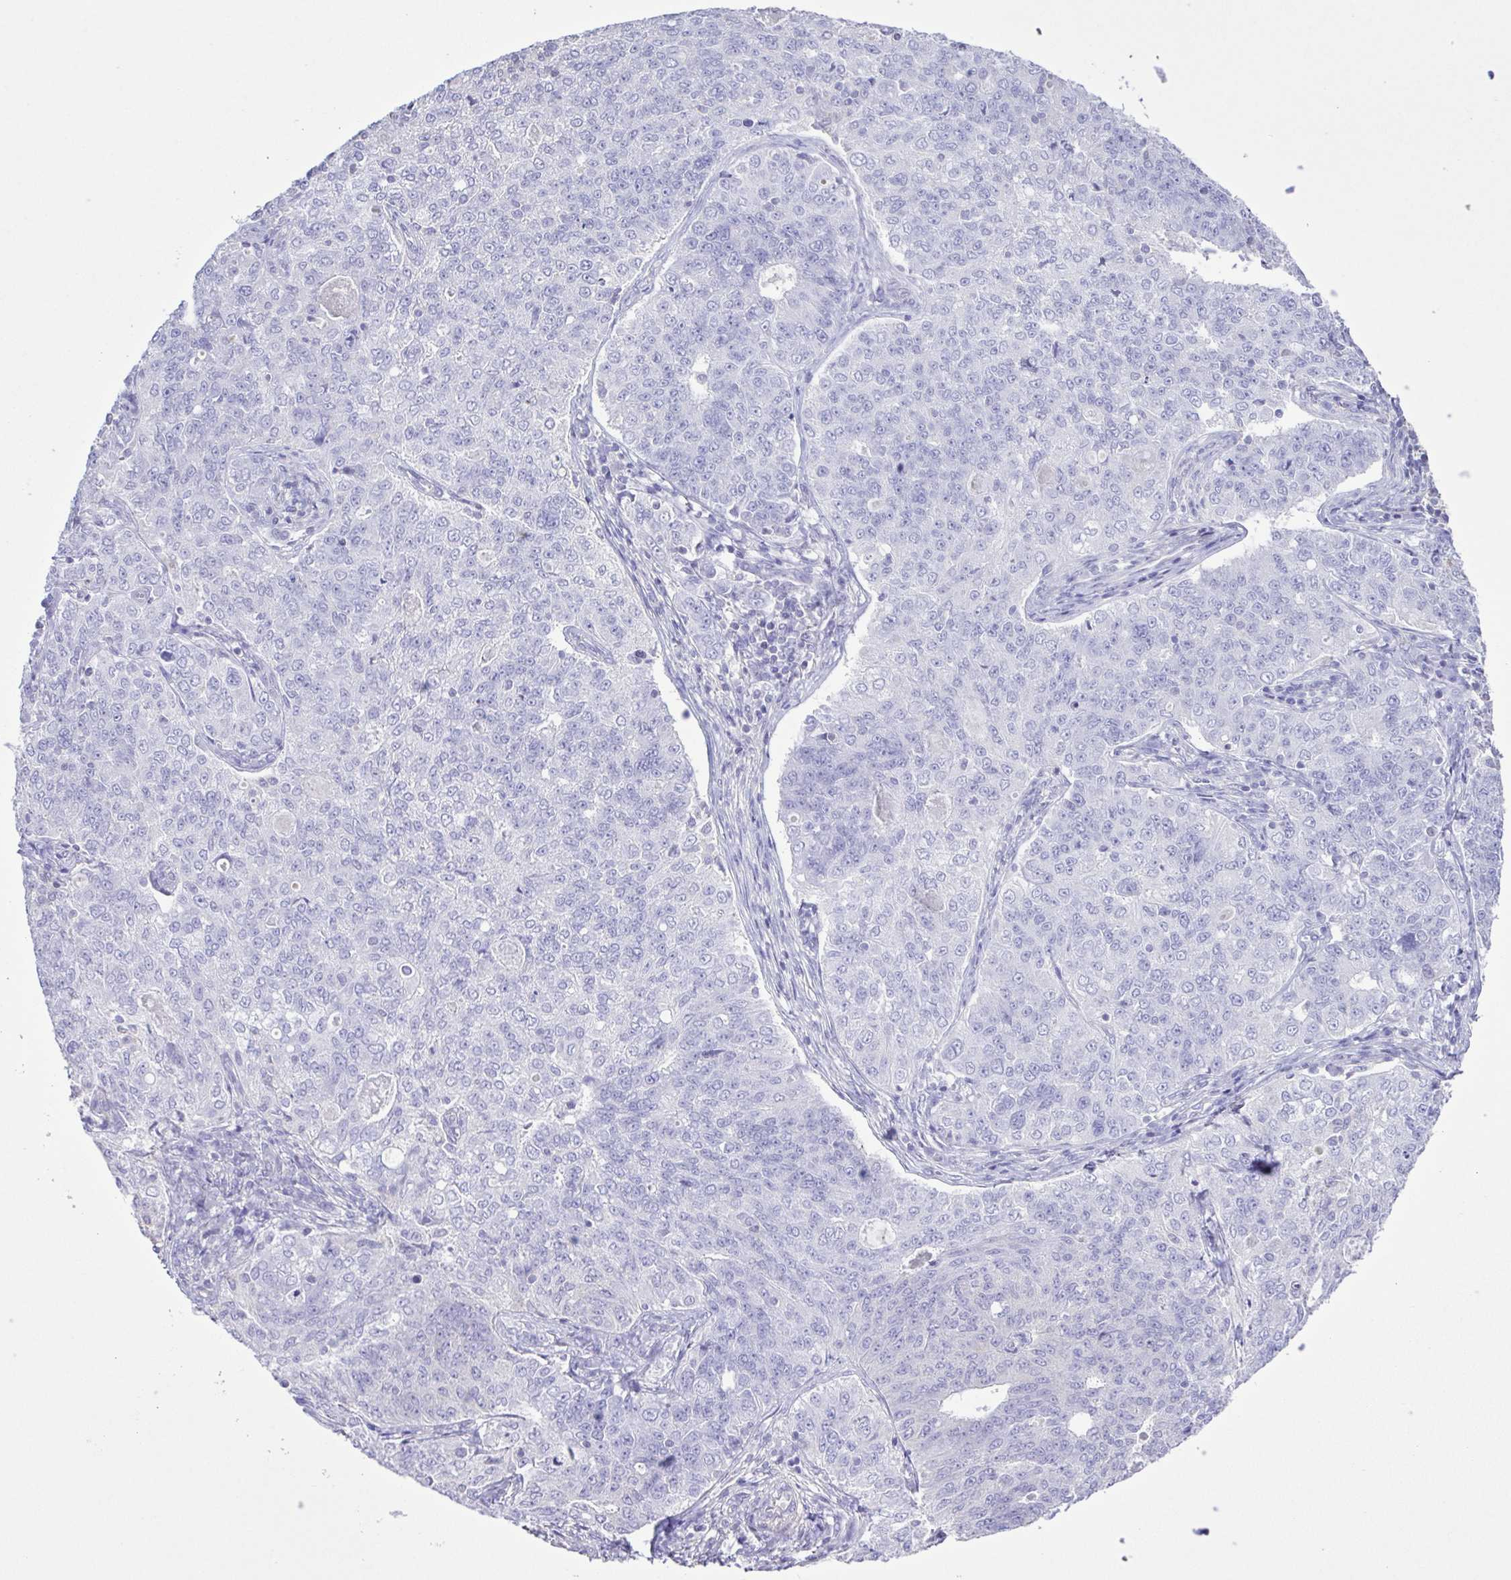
{"staining": {"intensity": "negative", "quantity": "none", "location": "none"}, "tissue": "endometrial cancer", "cell_type": "Tumor cells", "image_type": "cancer", "snomed": [{"axis": "morphology", "description": "Adenocarcinoma, NOS"}, {"axis": "topography", "description": "Endometrium"}], "caption": "Protein analysis of endometrial cancer shows no significant staining in tumor cells.", "gene": "CYP17A1", "patient": {"sex": "female", "age": 43}}